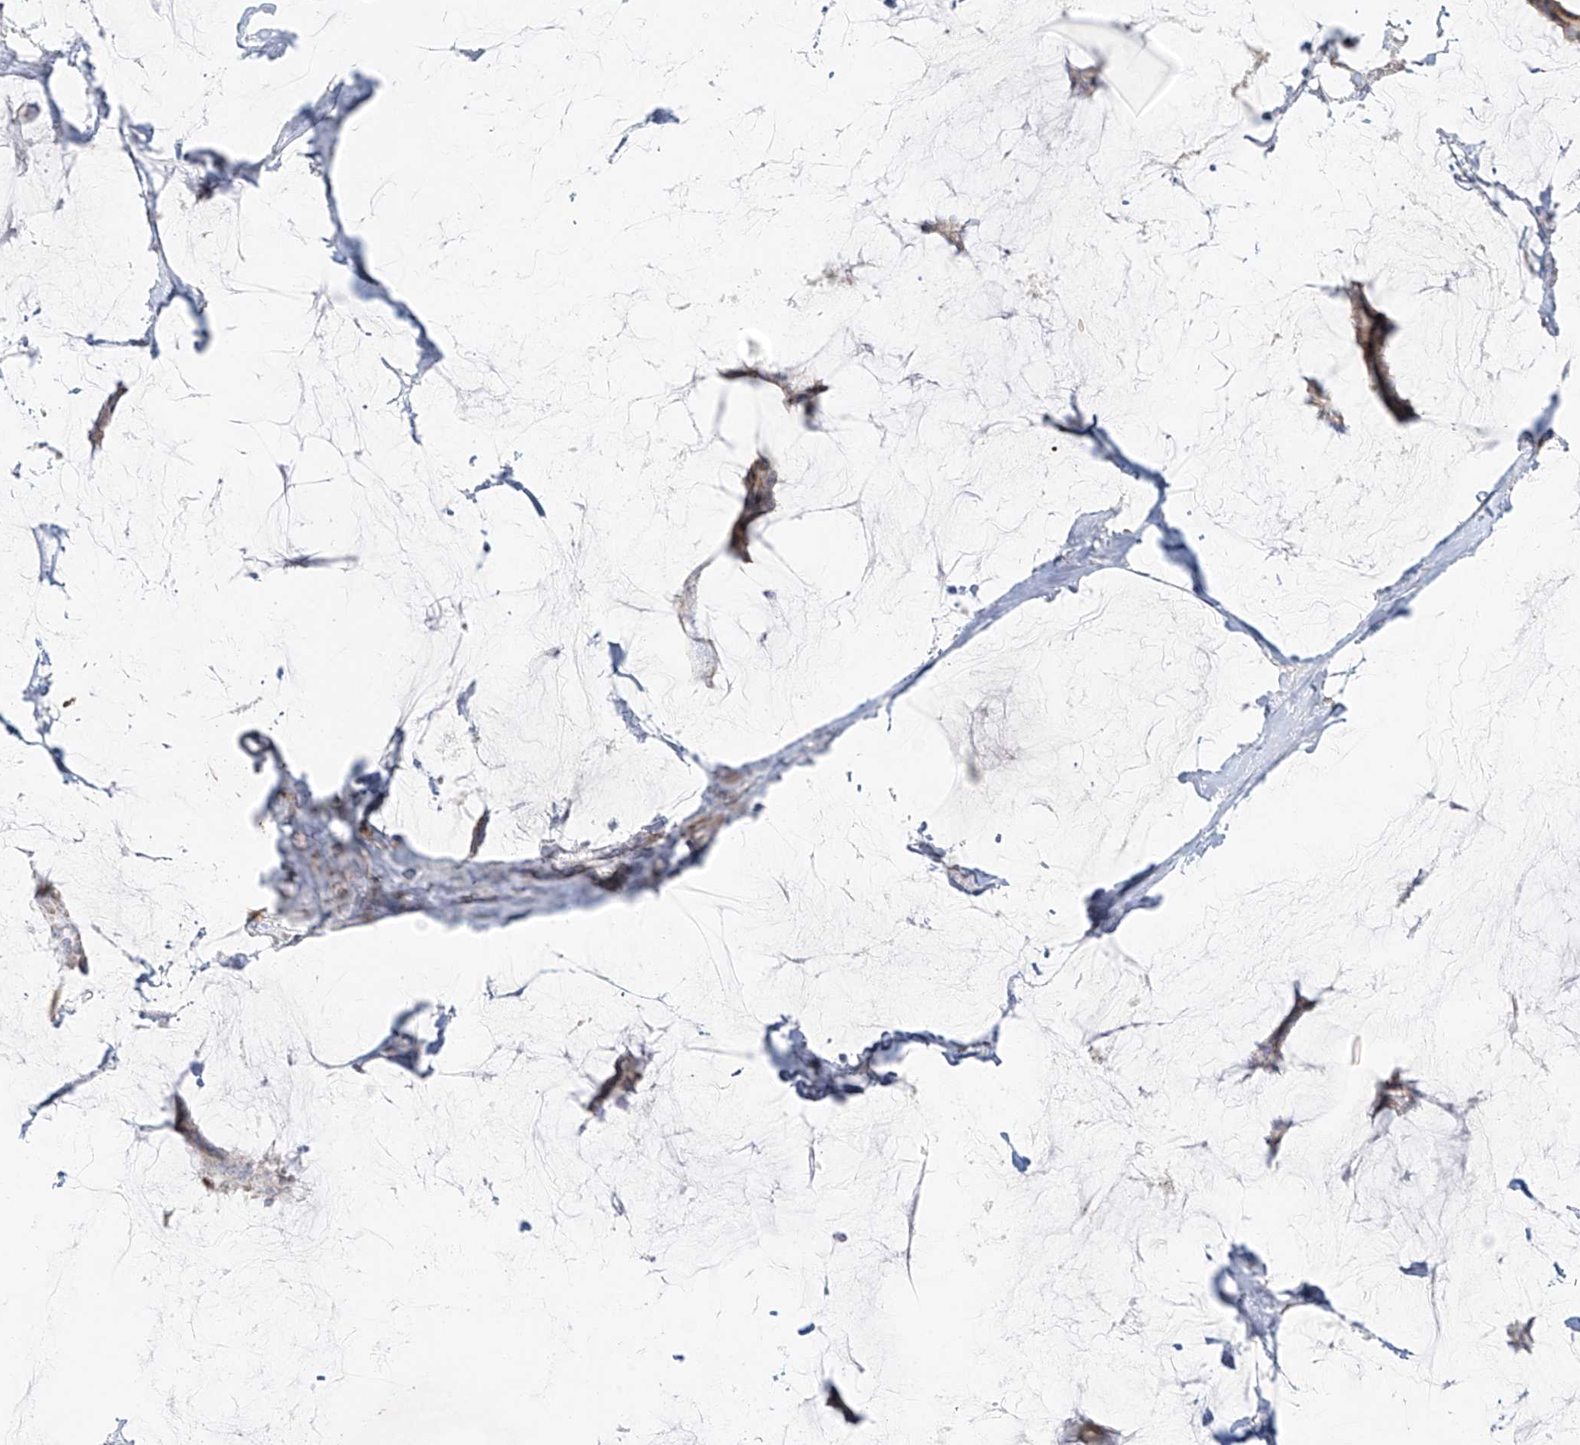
{"staining": {"intensity": "weak", "quantity": "<25%", "location": "cytoplasmic/membranous"}, "tissue": "breast cancer", "cell_type": "Tumor cells", "image_type": "cancer", "snomed": [{"axis": "morphology", "description": "Duct carcinoma"}, {"axis": "topography", "description": "Breast"}], "caption": "High magnification brightfield microscopy of breast infiltrating ductal carcinoma stained with DAB (brown) and counterstained with hematoxylin (blue): tumor cells show no significant staining. Nuclei are stained in blue.", "gene": "MIPEP", "patient": {"sex": "female", "age": 93}}